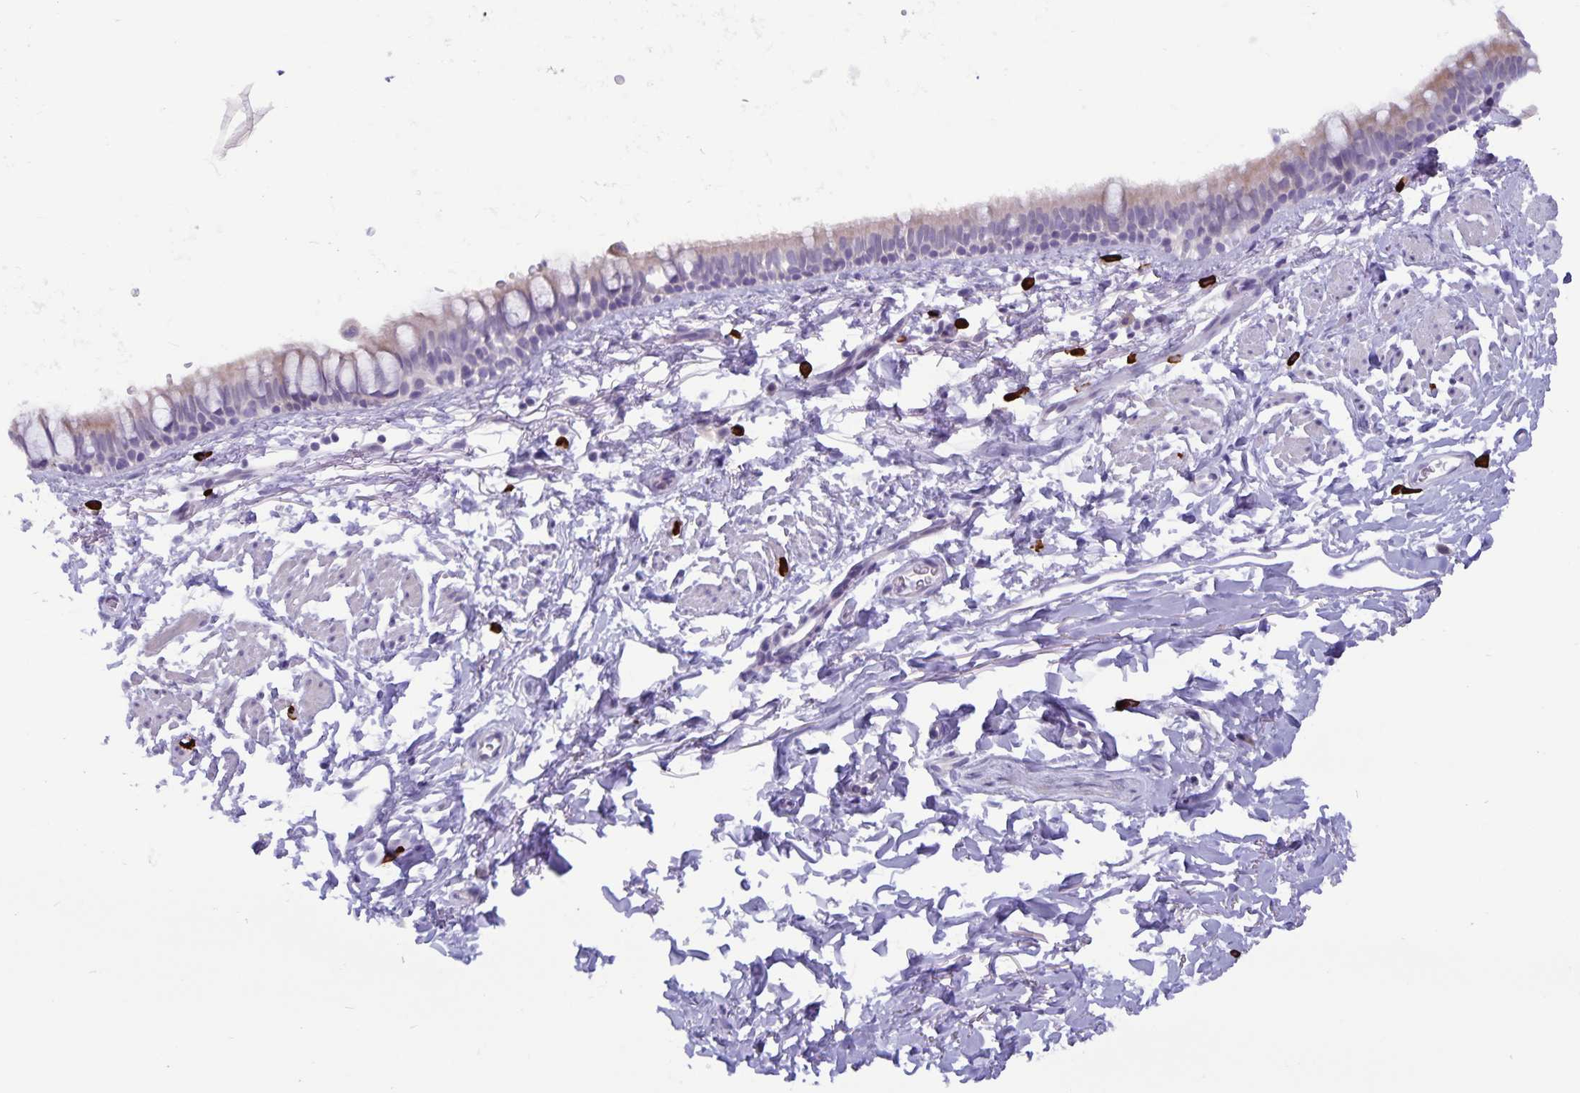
{"staining": {"intensity": "weak", "quantity": "25%-75%", "location": "cytoplasmic/membranous"}, "tissue": "bronchus", "cell_type": "Respiratory epithelial cells", "image_type": "normal", "snomed": [{"axis": "morphology", "description": "Normal tissue, NOS"}, {"axis": "topography", "description": "Lymph node"}, {"axis": "topography", "description": "Cartilage tissue"}, {"axis": "topography", "description": "Bronchus"}], "caption": "The image demonstrates staining of normal bronchus, revealing weak cytoplasmic/membranous protein positivity (brown color) within respiratory epithelial cells. (DAB IHC, brown staining for protein, blue staining for nuclei).", "gene": "IBTK", "patient": {"sex": "female", "age": 70}}